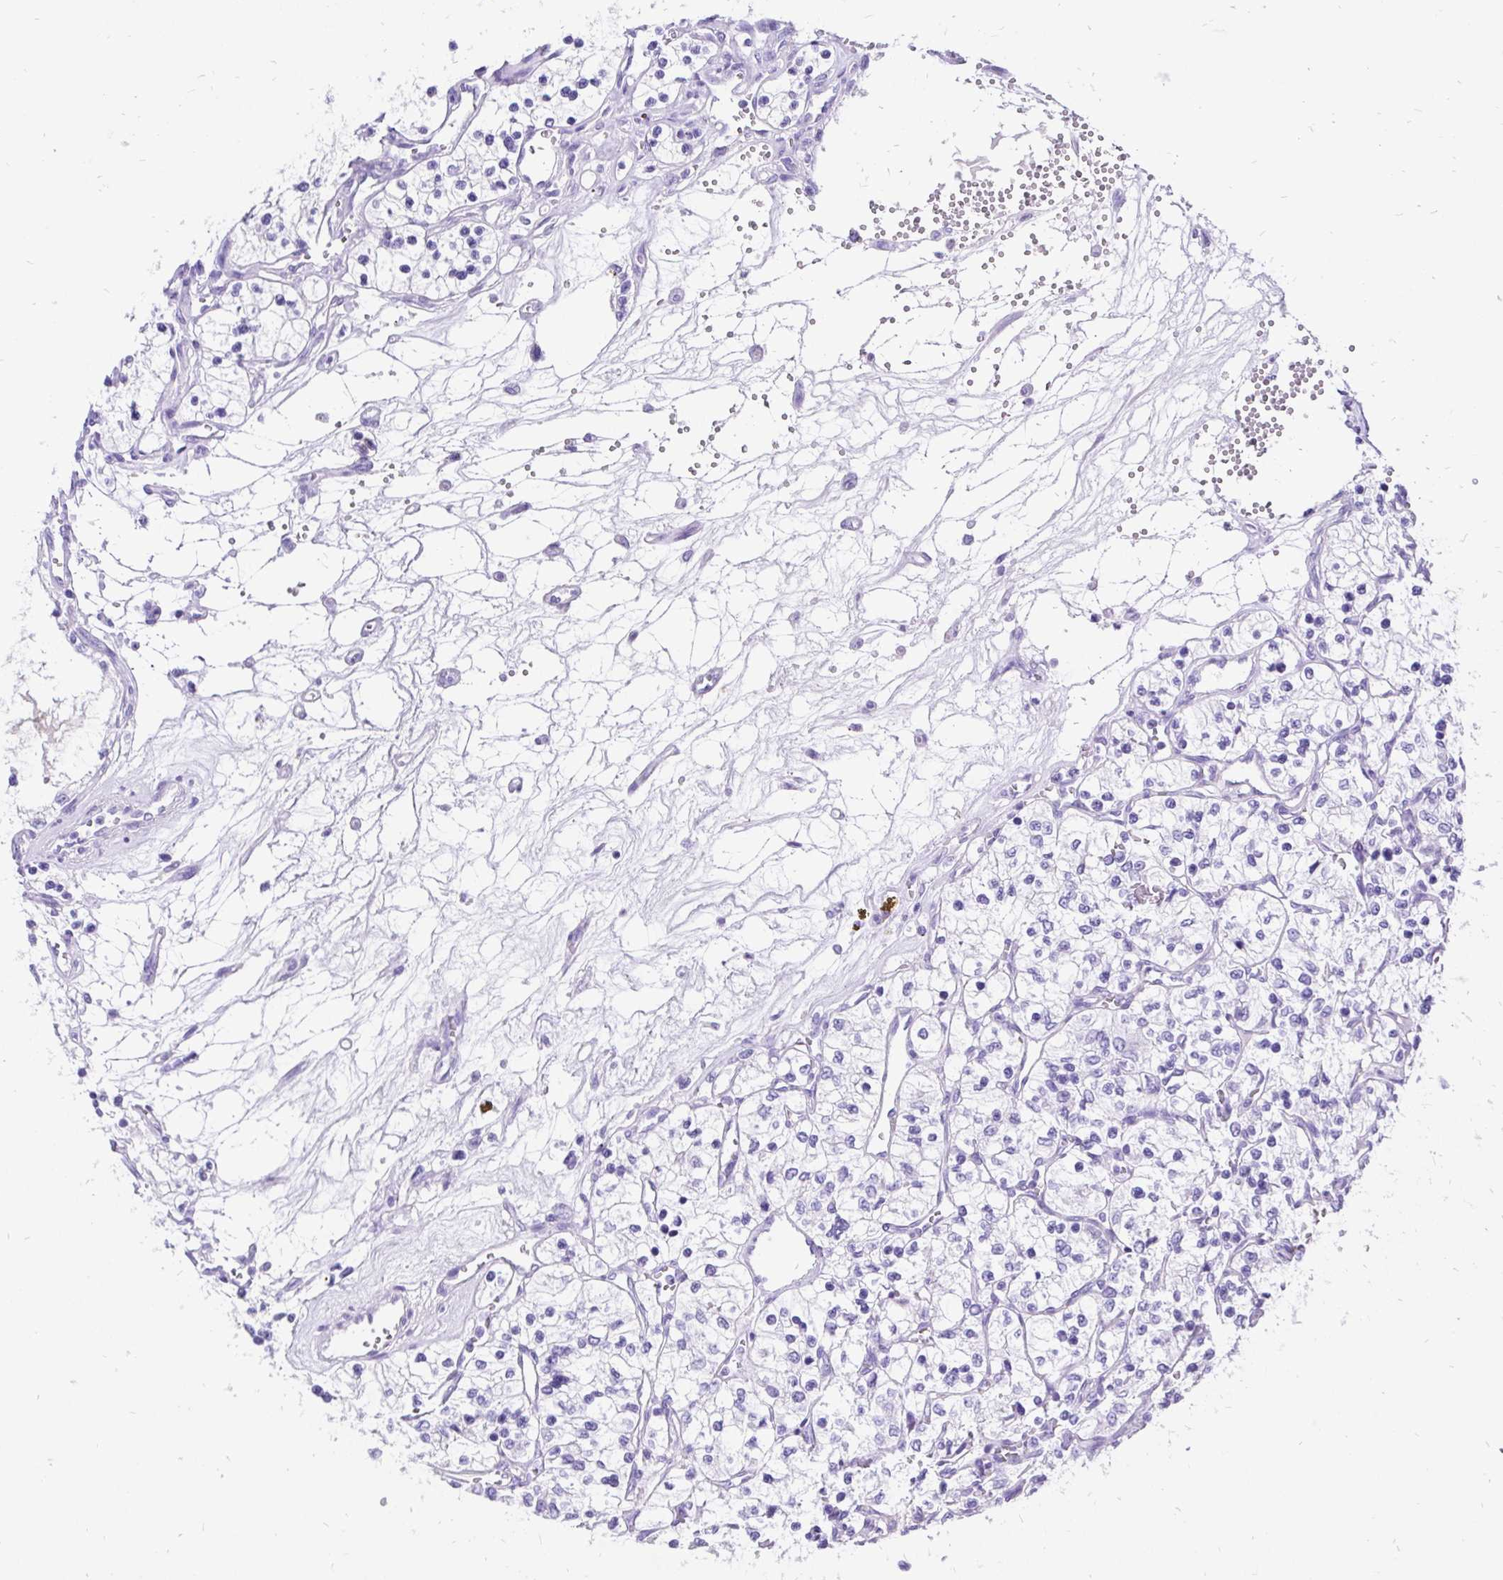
{"staining": {"intensity": "negative", "quantity": "none", "location": "none"}, "tissue": "renal cancer", "cell_type": "Tumor cells", "image_type": "cancer", "snomed": [{"axis": "morphology", "description": "Adenocarcinoma, NOS"}, {"axis": "topography", "description": "Kidney"}], "caption": "High power microscopy image of an IHC histopathology image of adenocarcinoma (renal), revealing no significant expression in tumor cells.", "gene": "KRT13", "patient": {"sex": "female", "age": 69}}